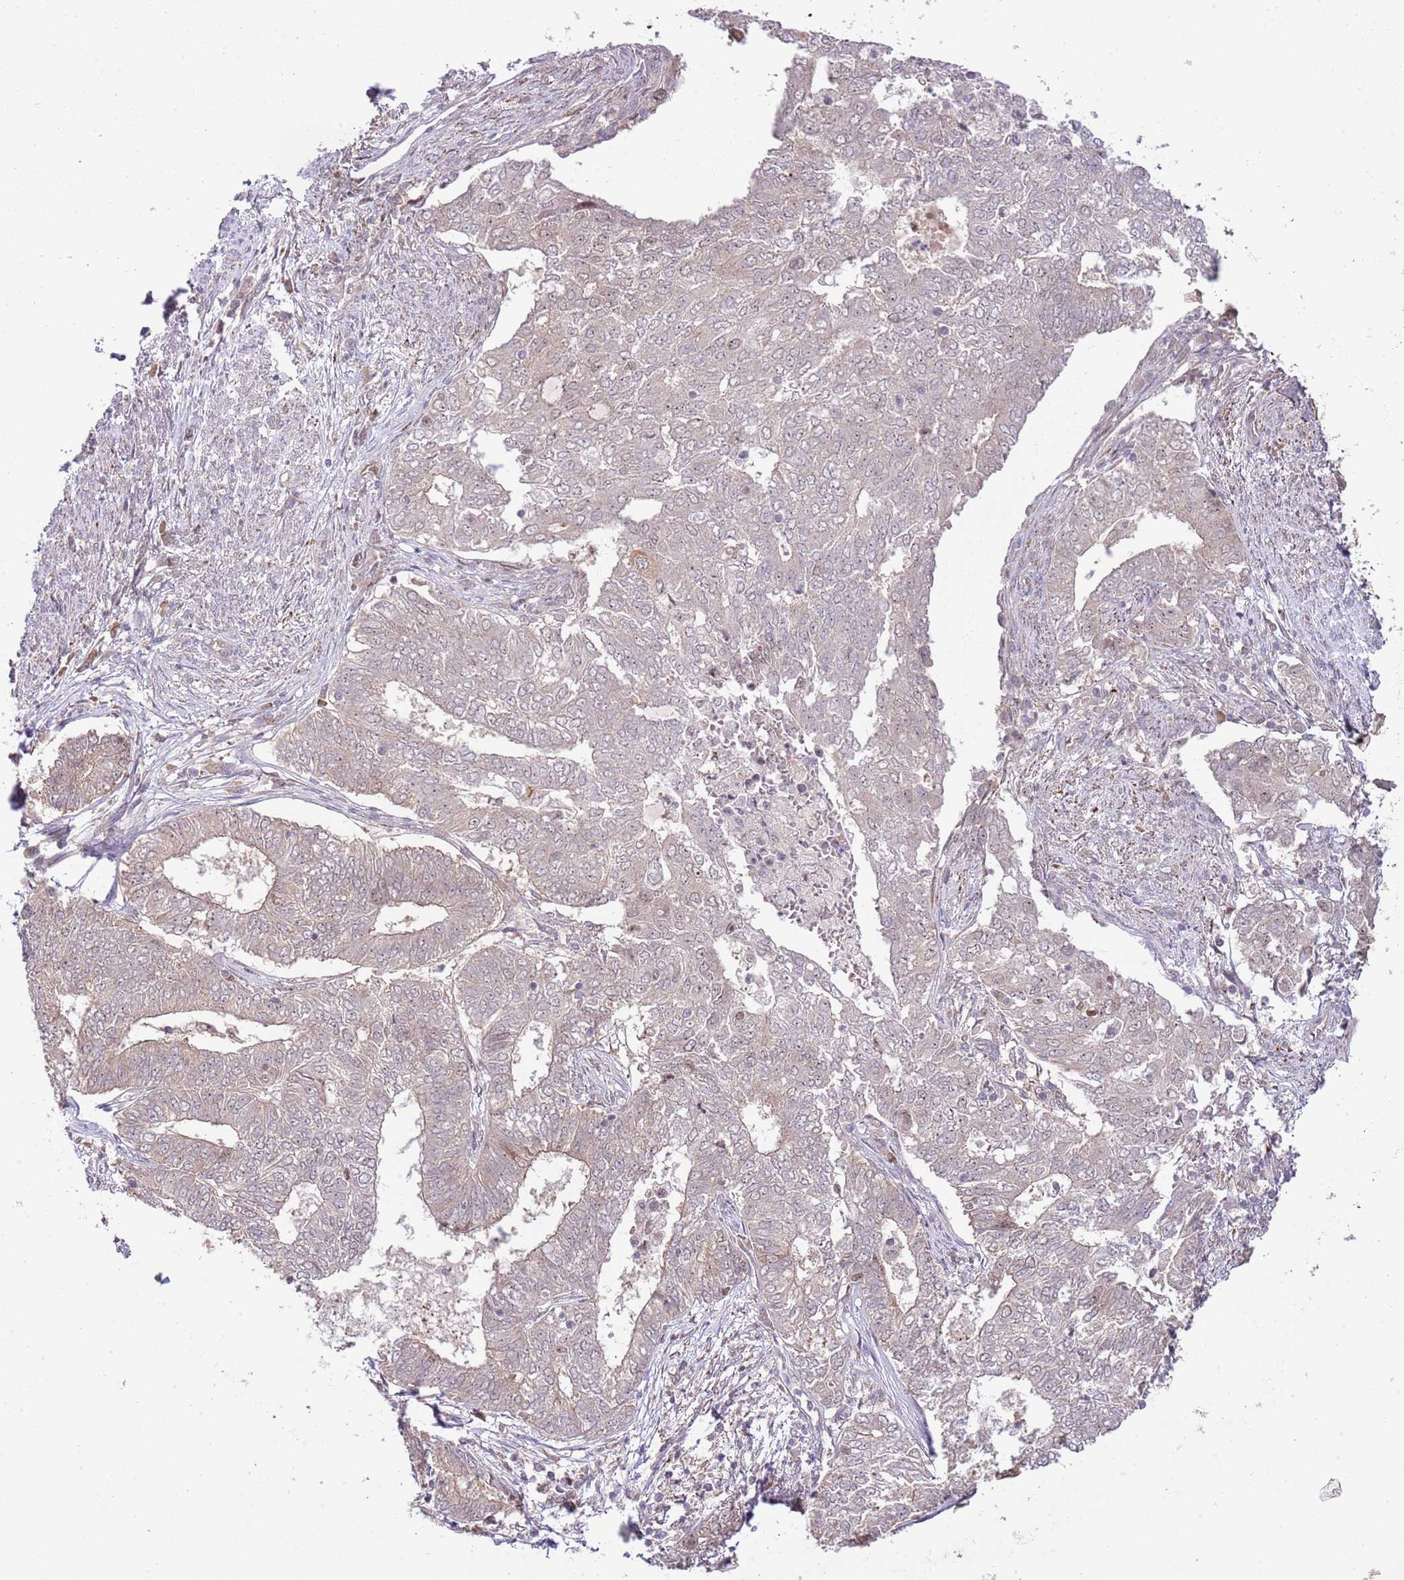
{"staining": {"intensity": "weak", "quantity": "<25%", "location": "cytoplasmic/membranous"}, "tissue": "endometrial cancer", "cell_type": "Tumor cells", "image_type": "cancer", "snomed": [{"axis": "morphology", "description": "Adenocarcinoma, NOS"}, {"axis": "topography", "description": "Endometrium"}], "caption": "Tumor cells are negative for protein expression in human adenocarcinoma (endometrial).", "gene": "CHD1", "patient": {"sex": "female", "age": 62}}